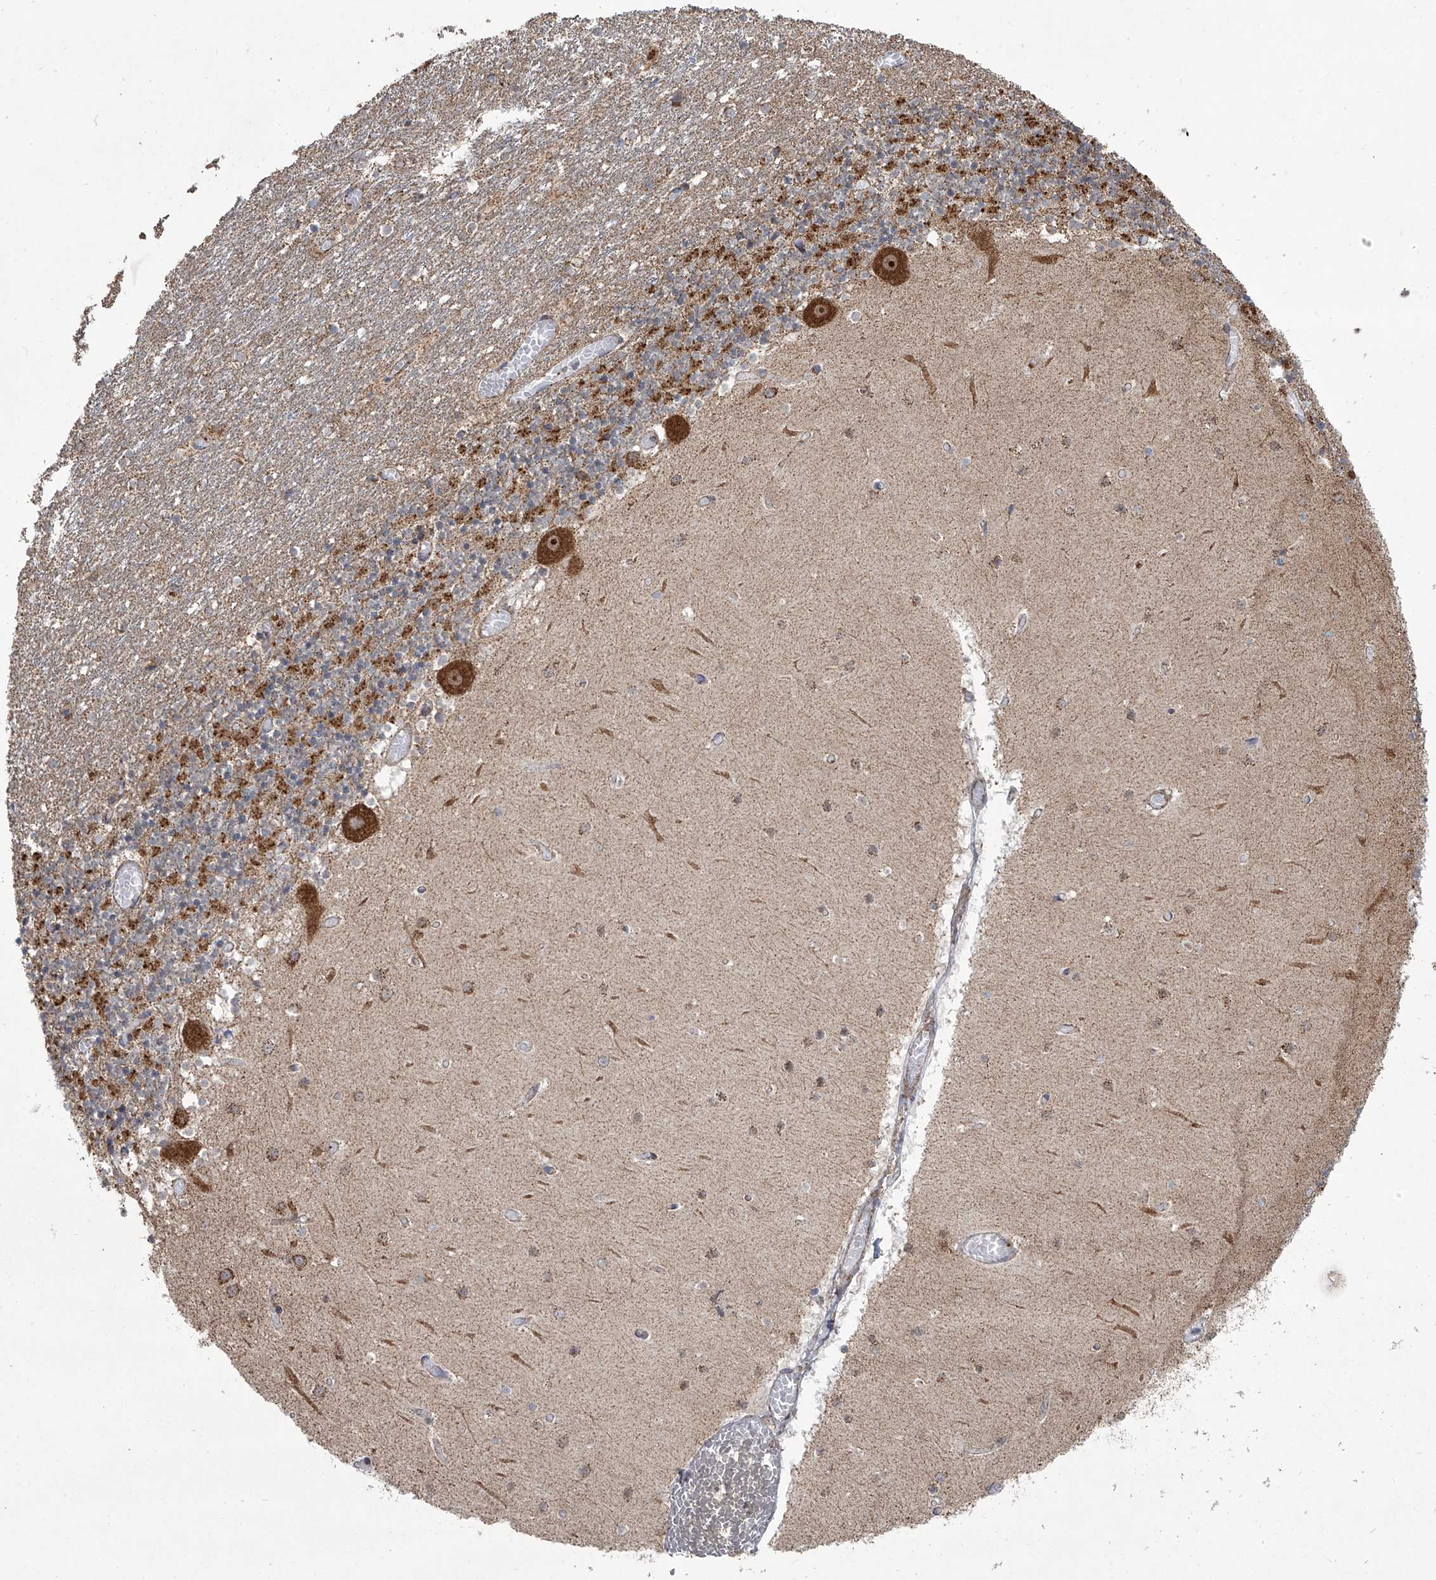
{"staining": {"intensity": "strong", "quantity": ">75%", "location": "cytoplasmic/membranous"}, "tissue": "cerebellum", "cell_type": "Cells in granular layer", "image_type": "normal", "snomed": [{"axis": "morphology", "description": "Normal tissue, NOS"}, {"axis": "topography", "description": "Cerebellum"}], "caption": "Immunohistochemistry histopathology image of unremarkable cerebellum: human cerebellum stained using immunohistochemistry (IHC) exhibits high levels of strong protein expression localized specifically in the cytoplasmic/membranous of cells in granular layer, appearing as a cytoplasmic/membranous brown color.", "gene": "ZC3H15", "patient": {"sex": "female", "age": 28}}